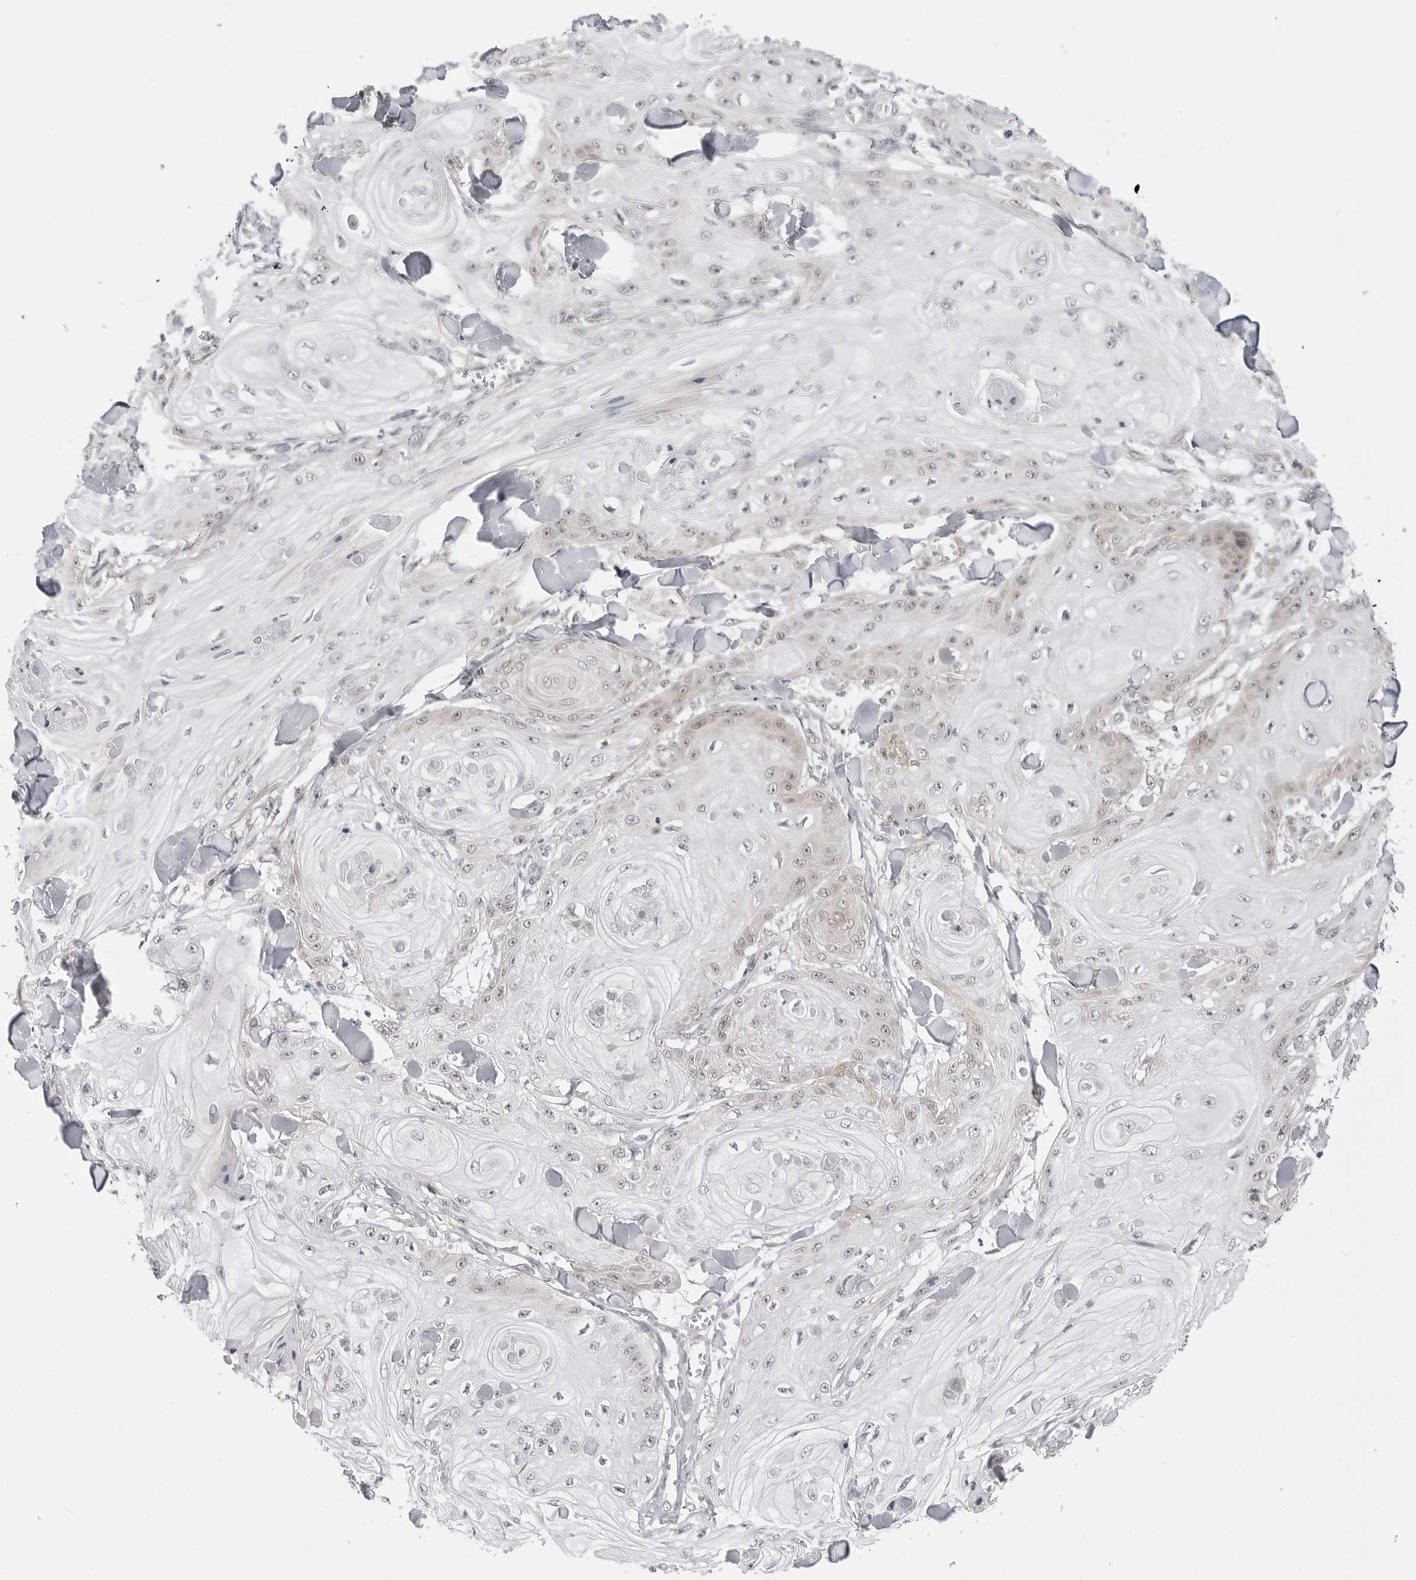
{"staining": {"intensity": "negative", "quantity": "none", "location": "none"}, "tissue": "skin cancer", "cell_type": "Tumor cells", "image_type": "cancer", "snomed": [{"axis": "morphology", "description": "Squamous cell carcinoma, NOS"}, {"axis": "topography", "description": "Skin"}], "caption": "An IHC photomicrograph of skin cancer (squamous cell carcinoma) is shown. There is no staining in tumor cells of skin cancer (squamous cell carcinoma).", "gene": "PPP2R5C", "patient": {"sex": "male", "age": 74}}